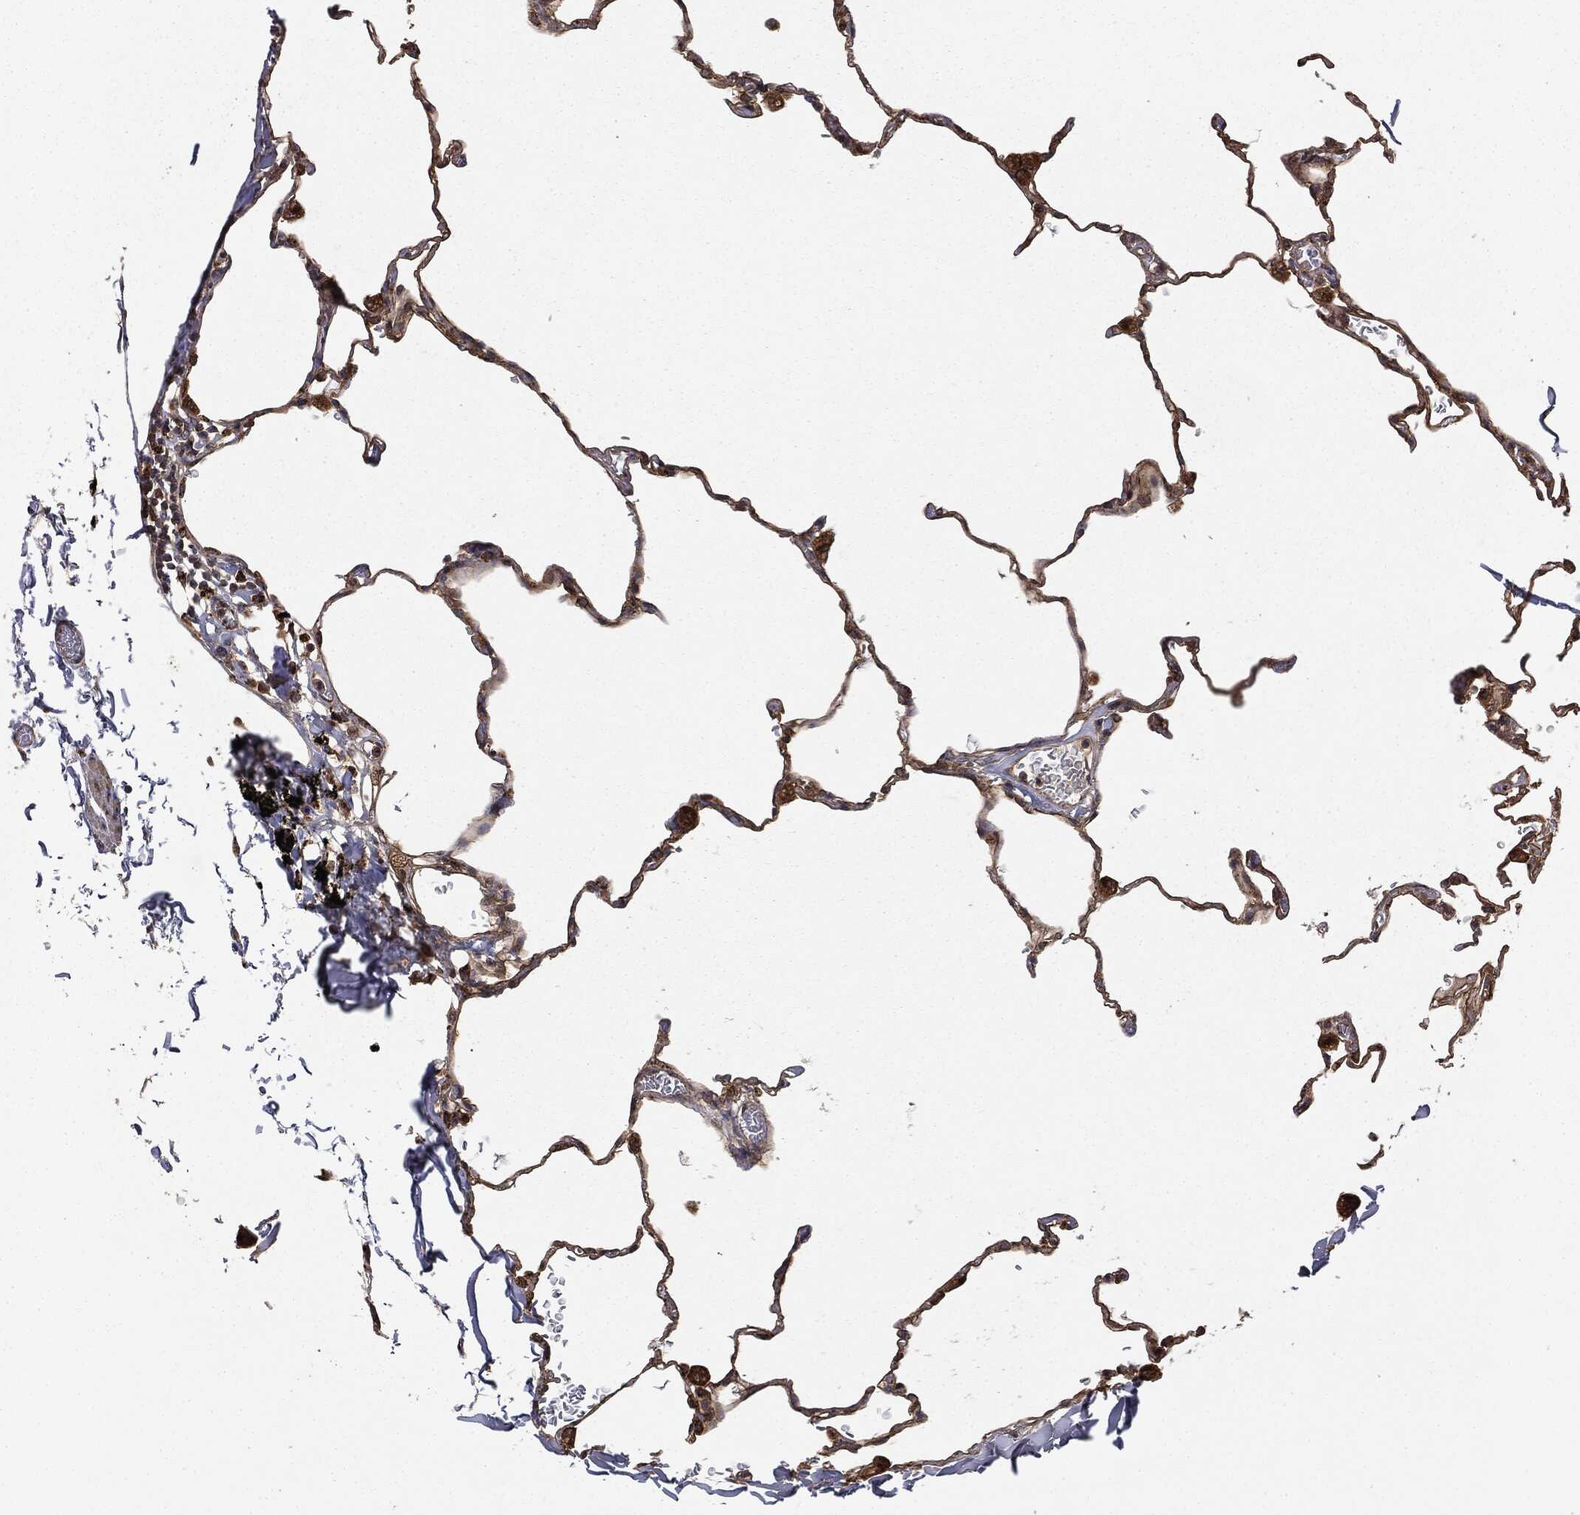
{"staining": {"intensity": "strong", "quantity": ">75%", "location": "cytoplasmic/membranous,nuclear"}, "tissue": "lung", "cell_type": "Alveolar cells", "image_type": "normal", "snomed": [{"axis": "morphology", "description": "Normal tissue, NOS"}, {"axis": "morphology", "description": "Adenocarcinoma, metastatic, NOS"}, {"axis": "topography", "description": "Lung"}], "caption": "The image shows staining of normal lung, revealing strong cytoplasmic/membranous,nuclear protein staining (brown color) within alveolar cells. (brown staining indicates protein expression, while blue staining denotes nuclei).", "gene": "MIER2", "patient": {"sex": "male", "age": 45}}